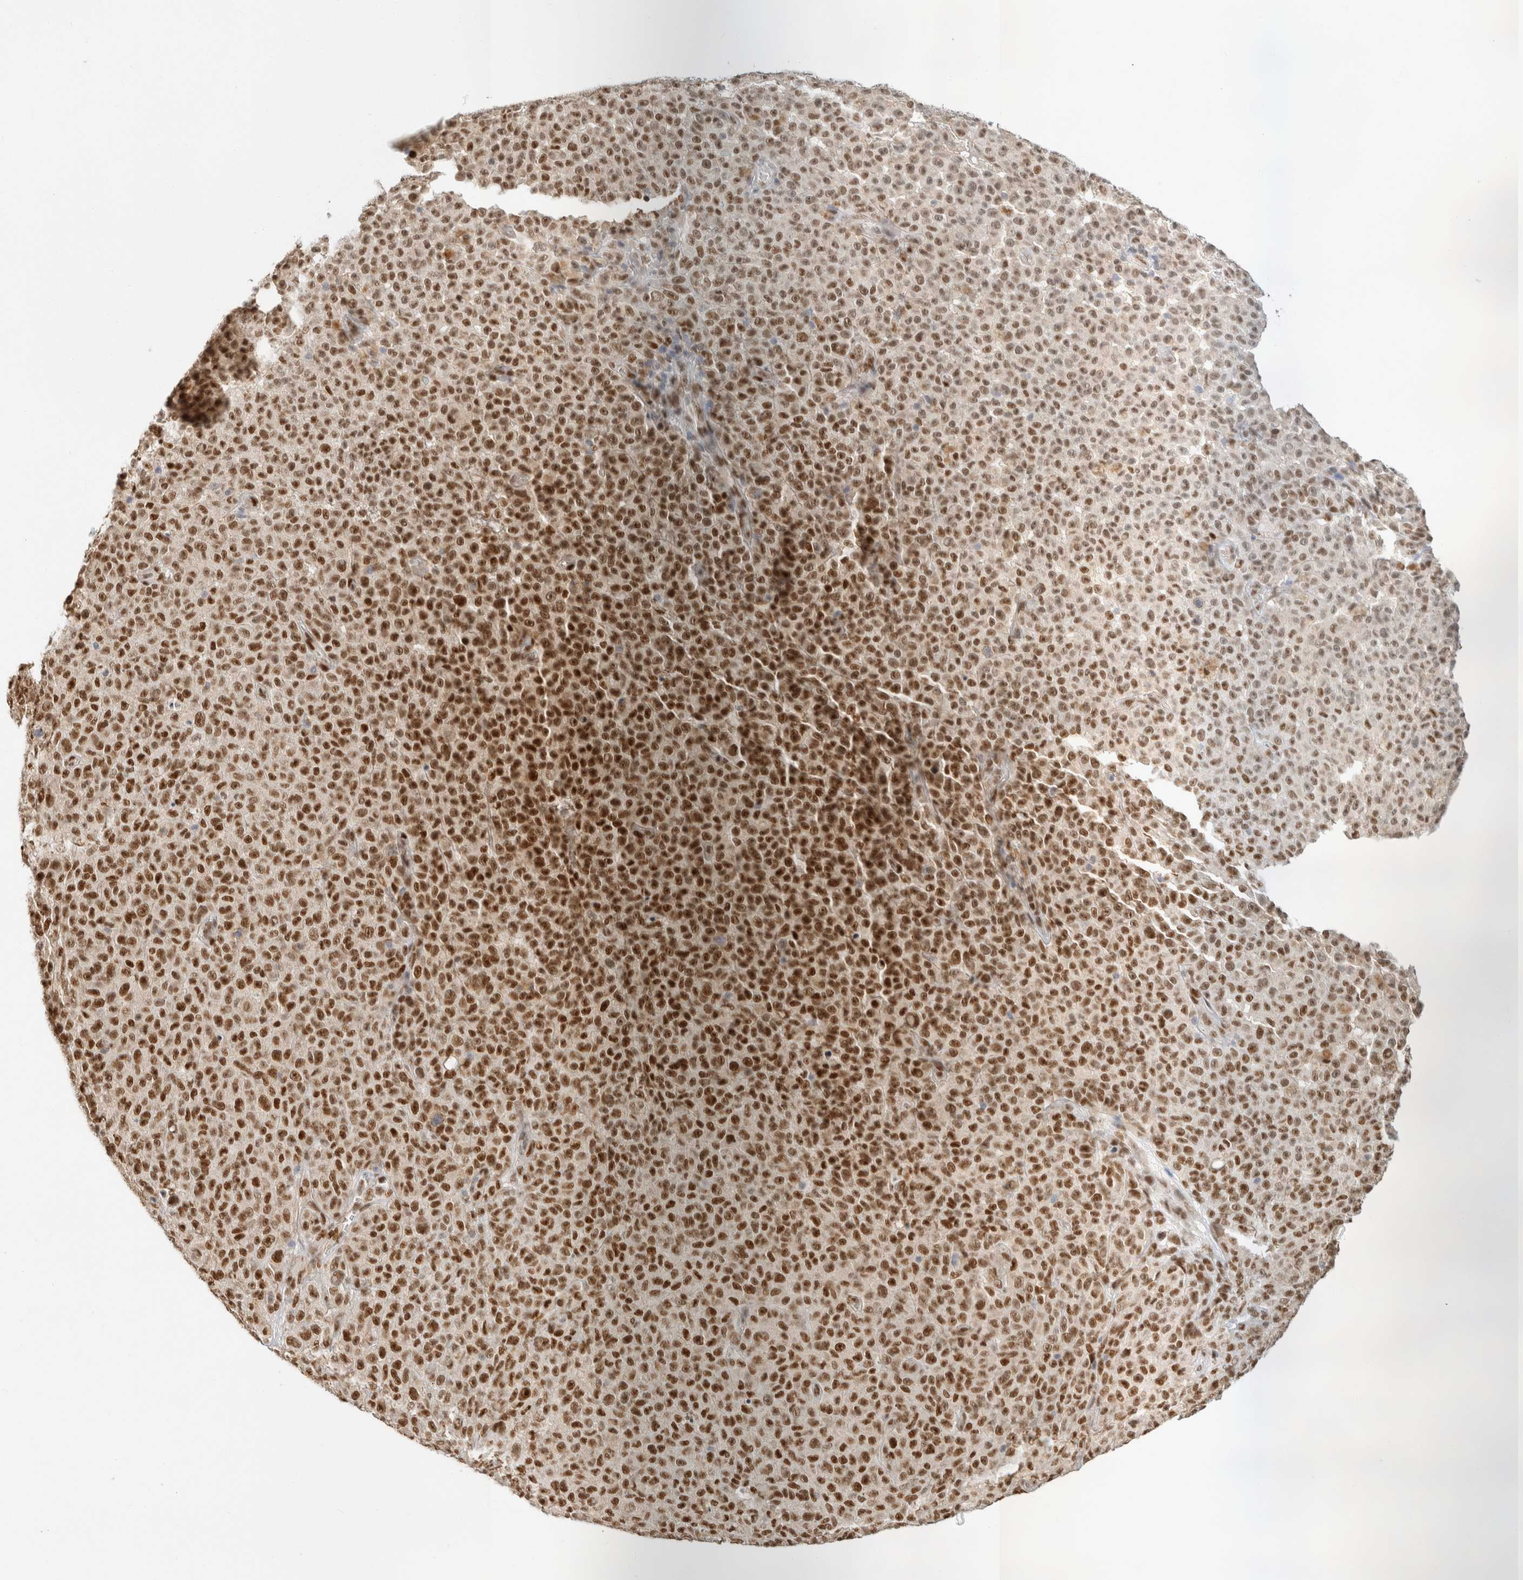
{"staining": {"intensity": "strong", "quantity": ">75%", "location": "nuclear"}, "tissue": "melanoma", "cell_type": "Tumor cells", "image_type": "cancer", "snomed": [{"axis": "morphology", "description": "Malignant melanoma, NOS"}, {"axis": "topography", "description": "Skin"}], "caption": "This is an image of immunohistochemistry (IHC) staining of malignant melanoma, which shows strong expression in the nuclear of tumor cells.", "gene": "ZNF768", "patient": {"sex": "female", "age": 82}}